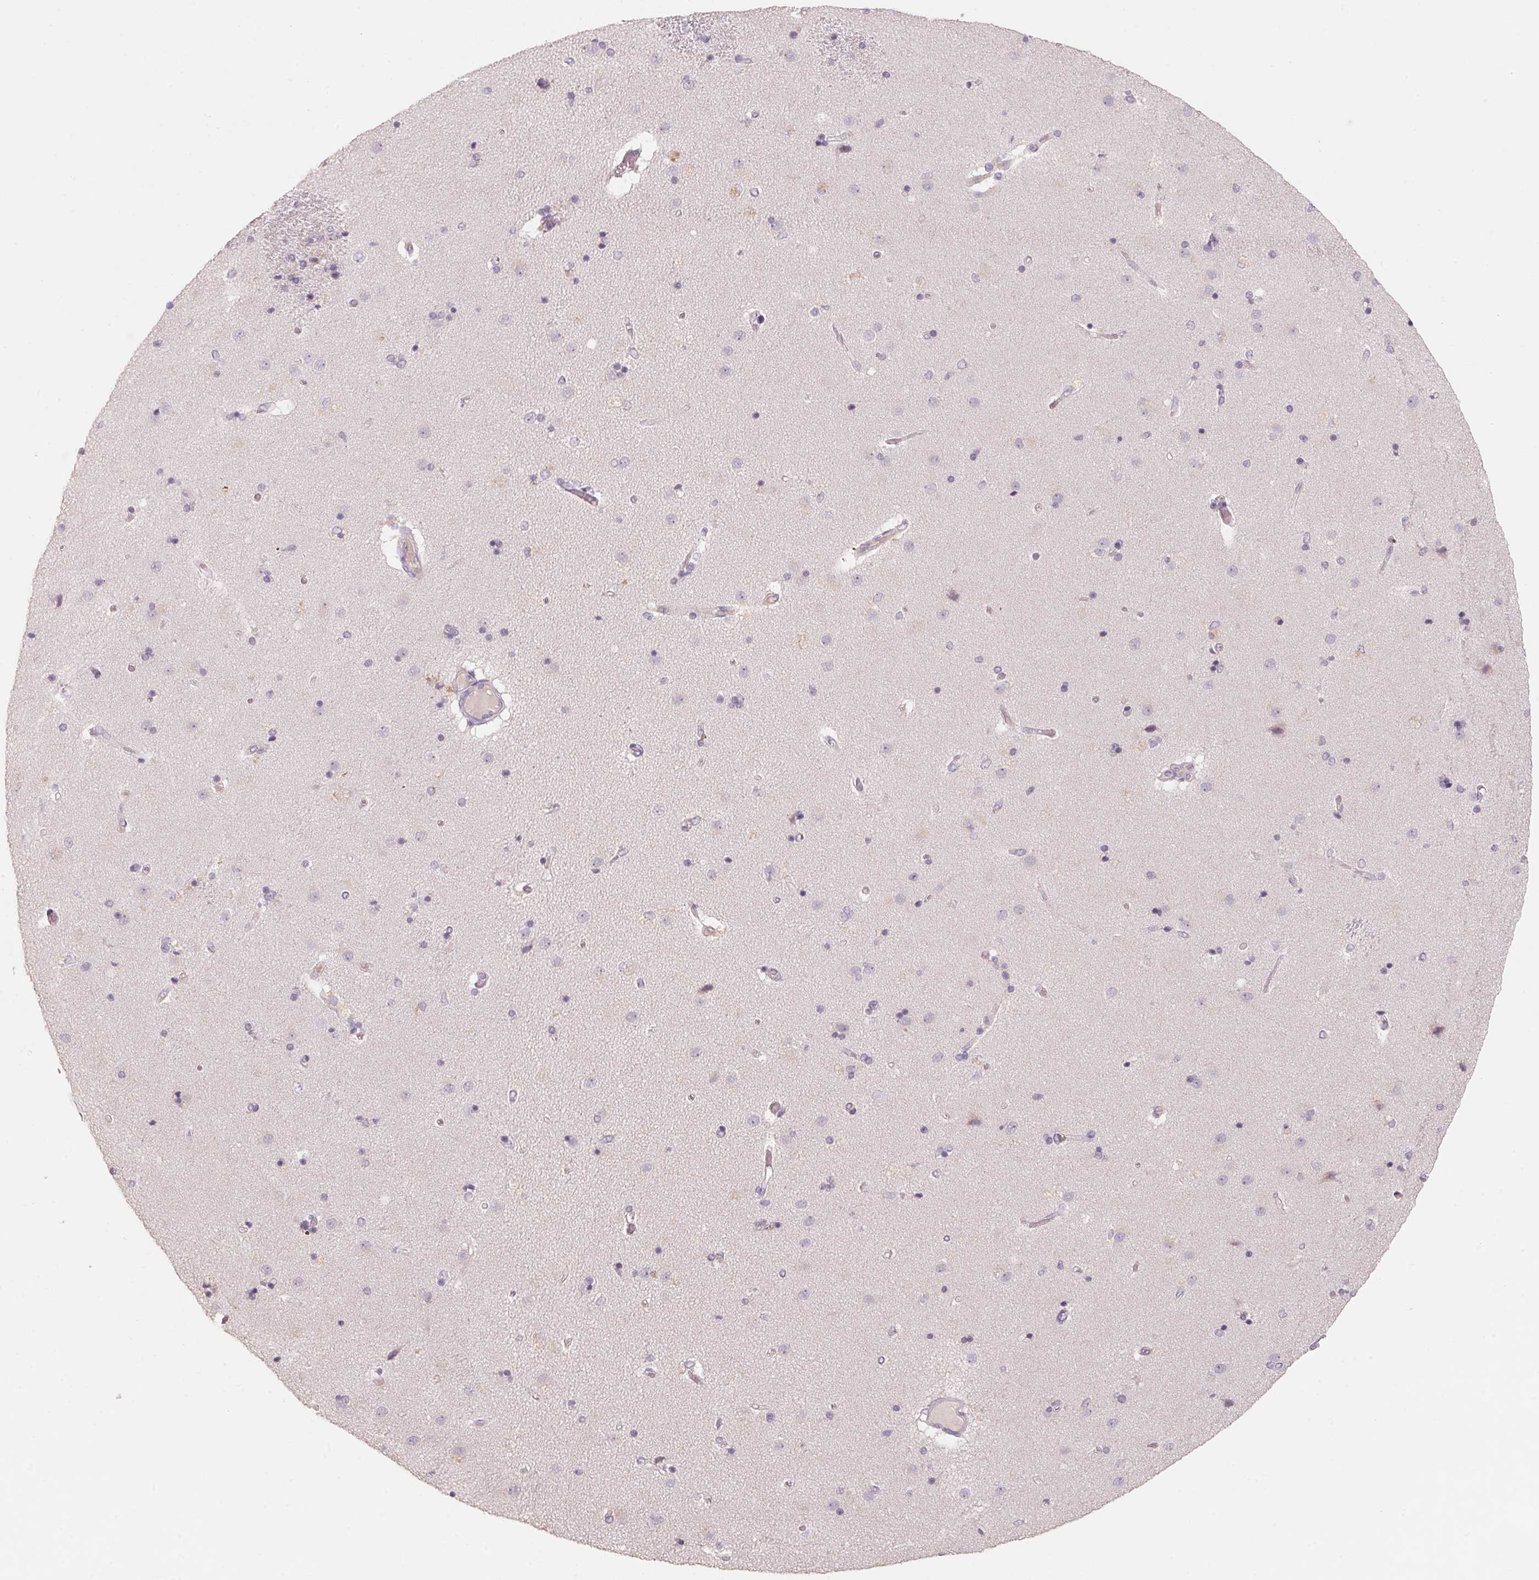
{"staining": {"intensity": "negative", "quantity": "none", "location": "none"}, "tissue": "caudate", "cell_type": "Glial cells", "image_type": "normal", "snomed": [{"axis": "morphology", "description": "Normal tissue, NOS"}, {"axis": "topography", "description": "Lateral ventricle wall"}], "caption": "The histopathology image displays no significant positivity in glial cells of caudate.", "gene": "TREH", "patient": {"sex": "female", "age": 71}}